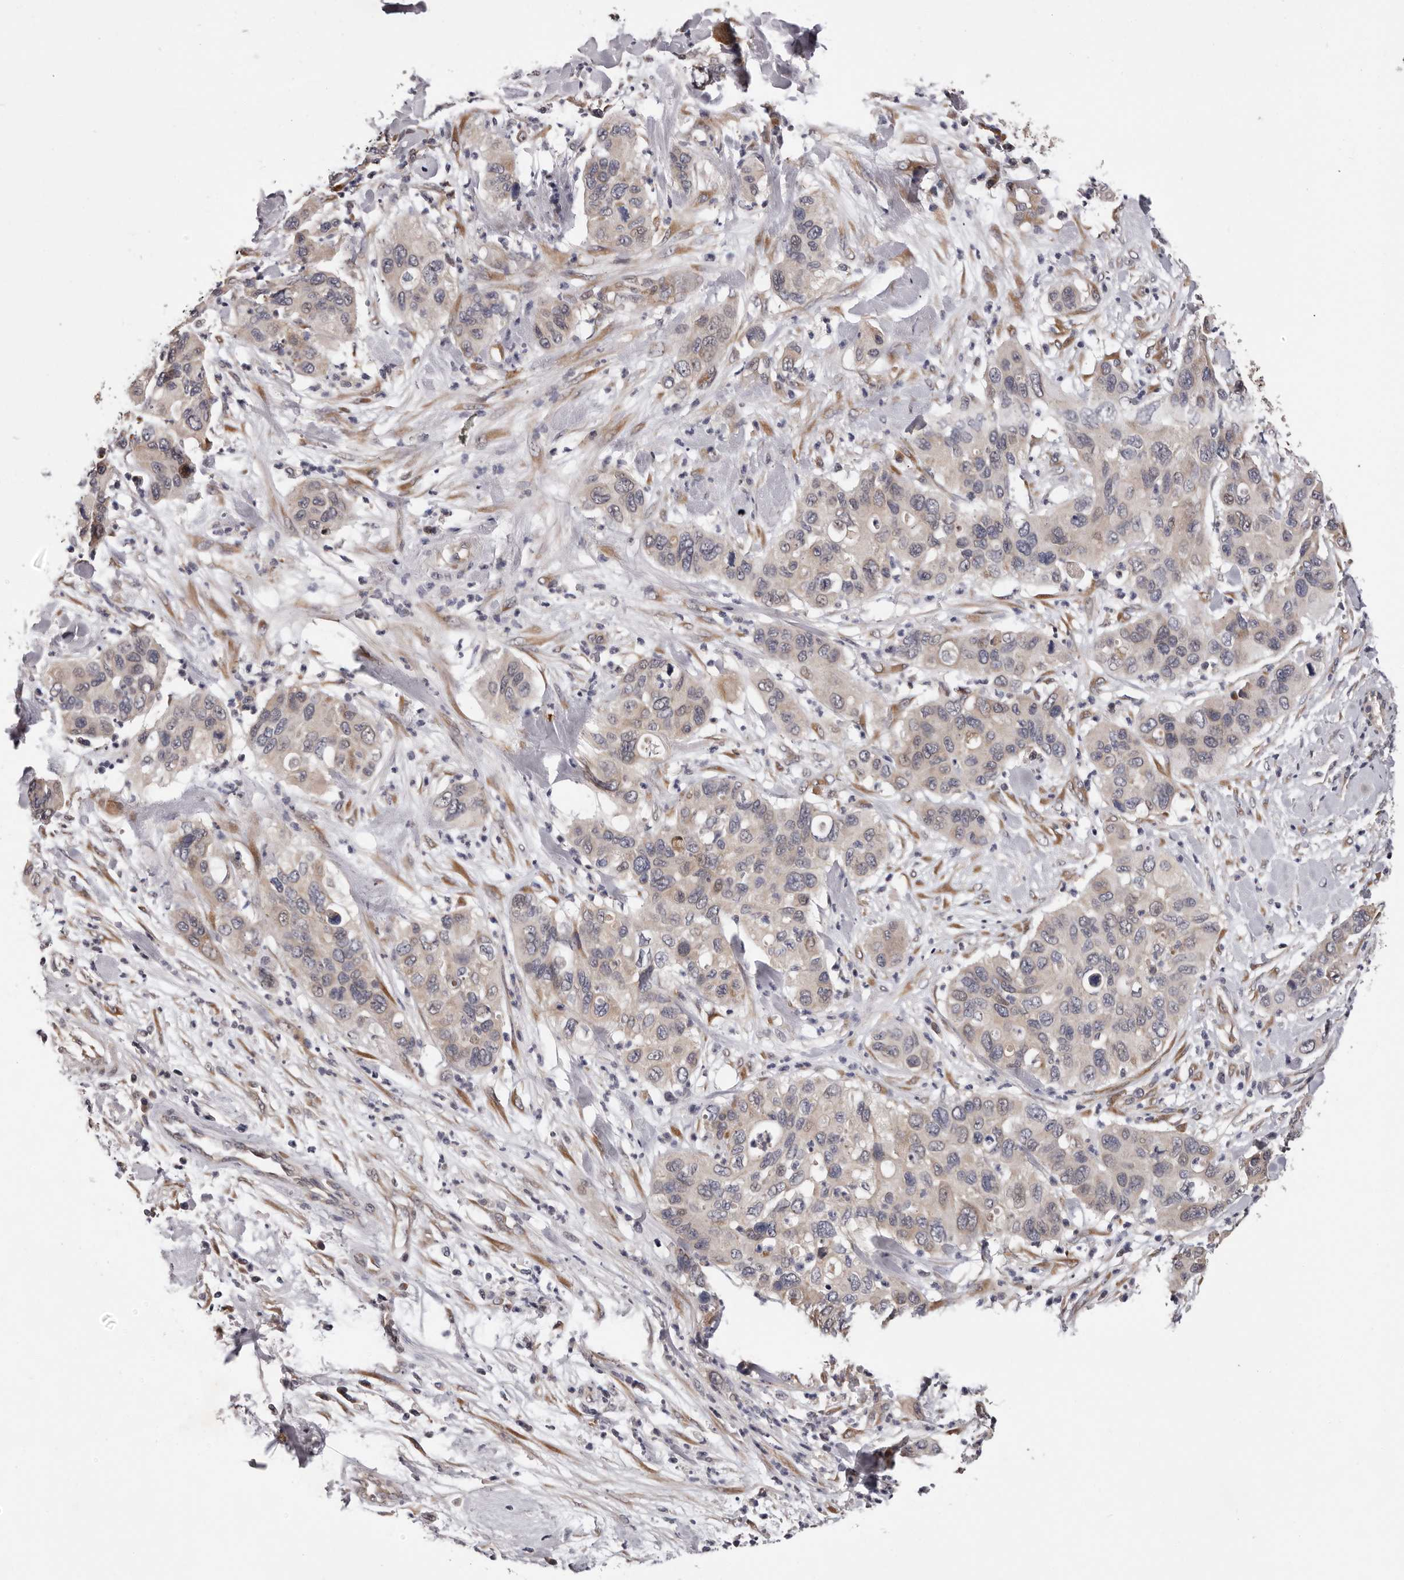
{"staining": {"intensity": "weak", "quantity": ">75%", "location": "cytoplasmic/membranous"}, "tissue": "pancreatic cancer", "cell_type": "Tumor cells", "image_type": "cancer", "snomed": [{"axis": "morphology", "description": "Adenocarcinoma, NOS"}, {"axis": "topography", "description": "Pancreas"}], "caption": "Pancreatic adenocarcinoma stained with a protein marker demonstrates weak staining in tumor cells.", "gene": "MED8", "patient": {"sex": "female", "age": 71}}